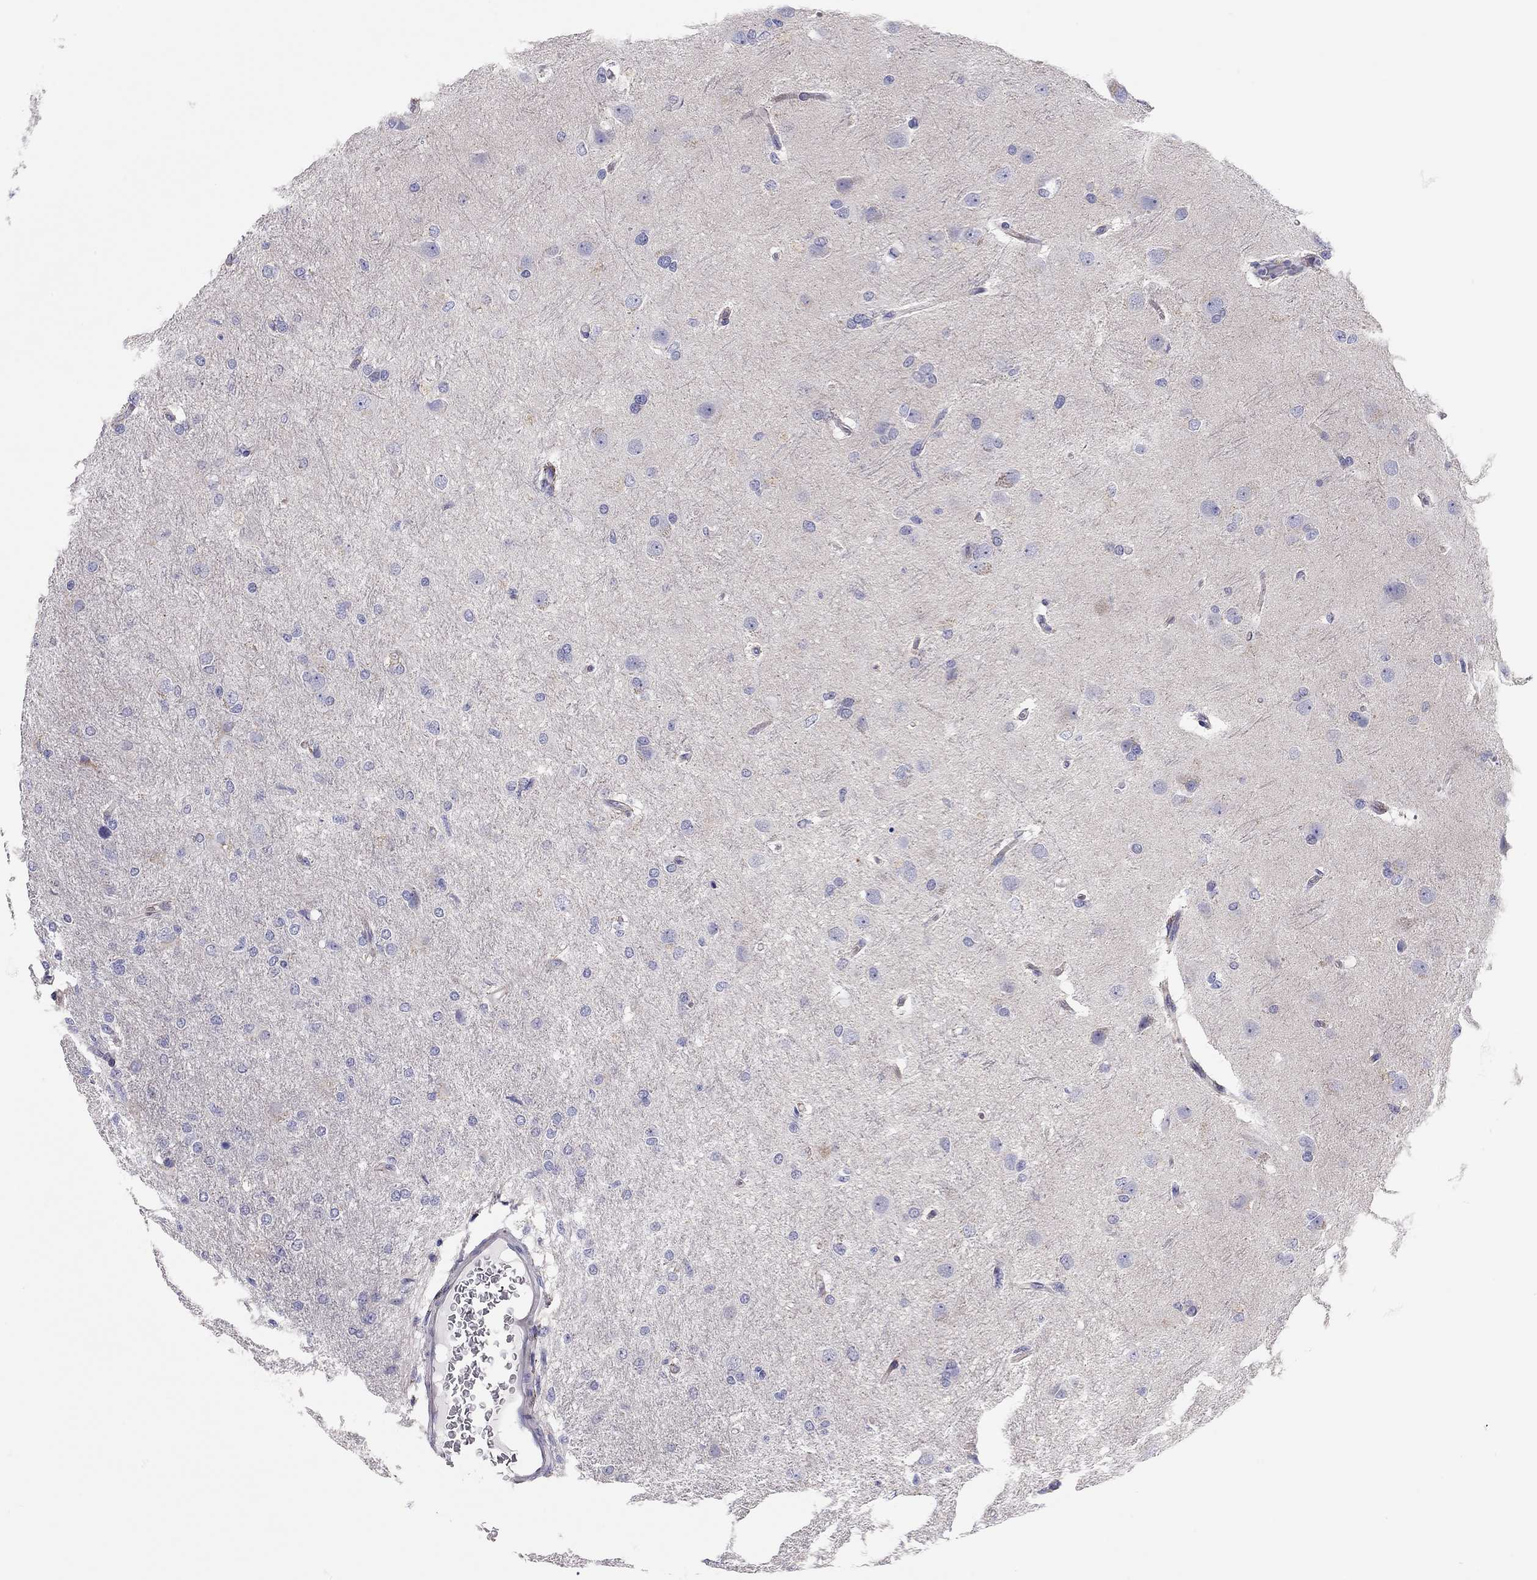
{"staining": {"intensity": "negative", "quantity": "none", "location": "none"}, "tissue": "glioma", "cell_type": "Tumor cells", "image_type": "cancer", "snomed": [{"axis": "morphology", "description": "Glioma, malignant, High grade"}, {"axis": "topography", "description": "Brain"}], "caption": "This is an immunohistochemistry (IHC) histopathology image of human glioma. There is no staining in tumor cells.", "gene": "SCARB1", "patient": {"sex": "male", "age": 68}}